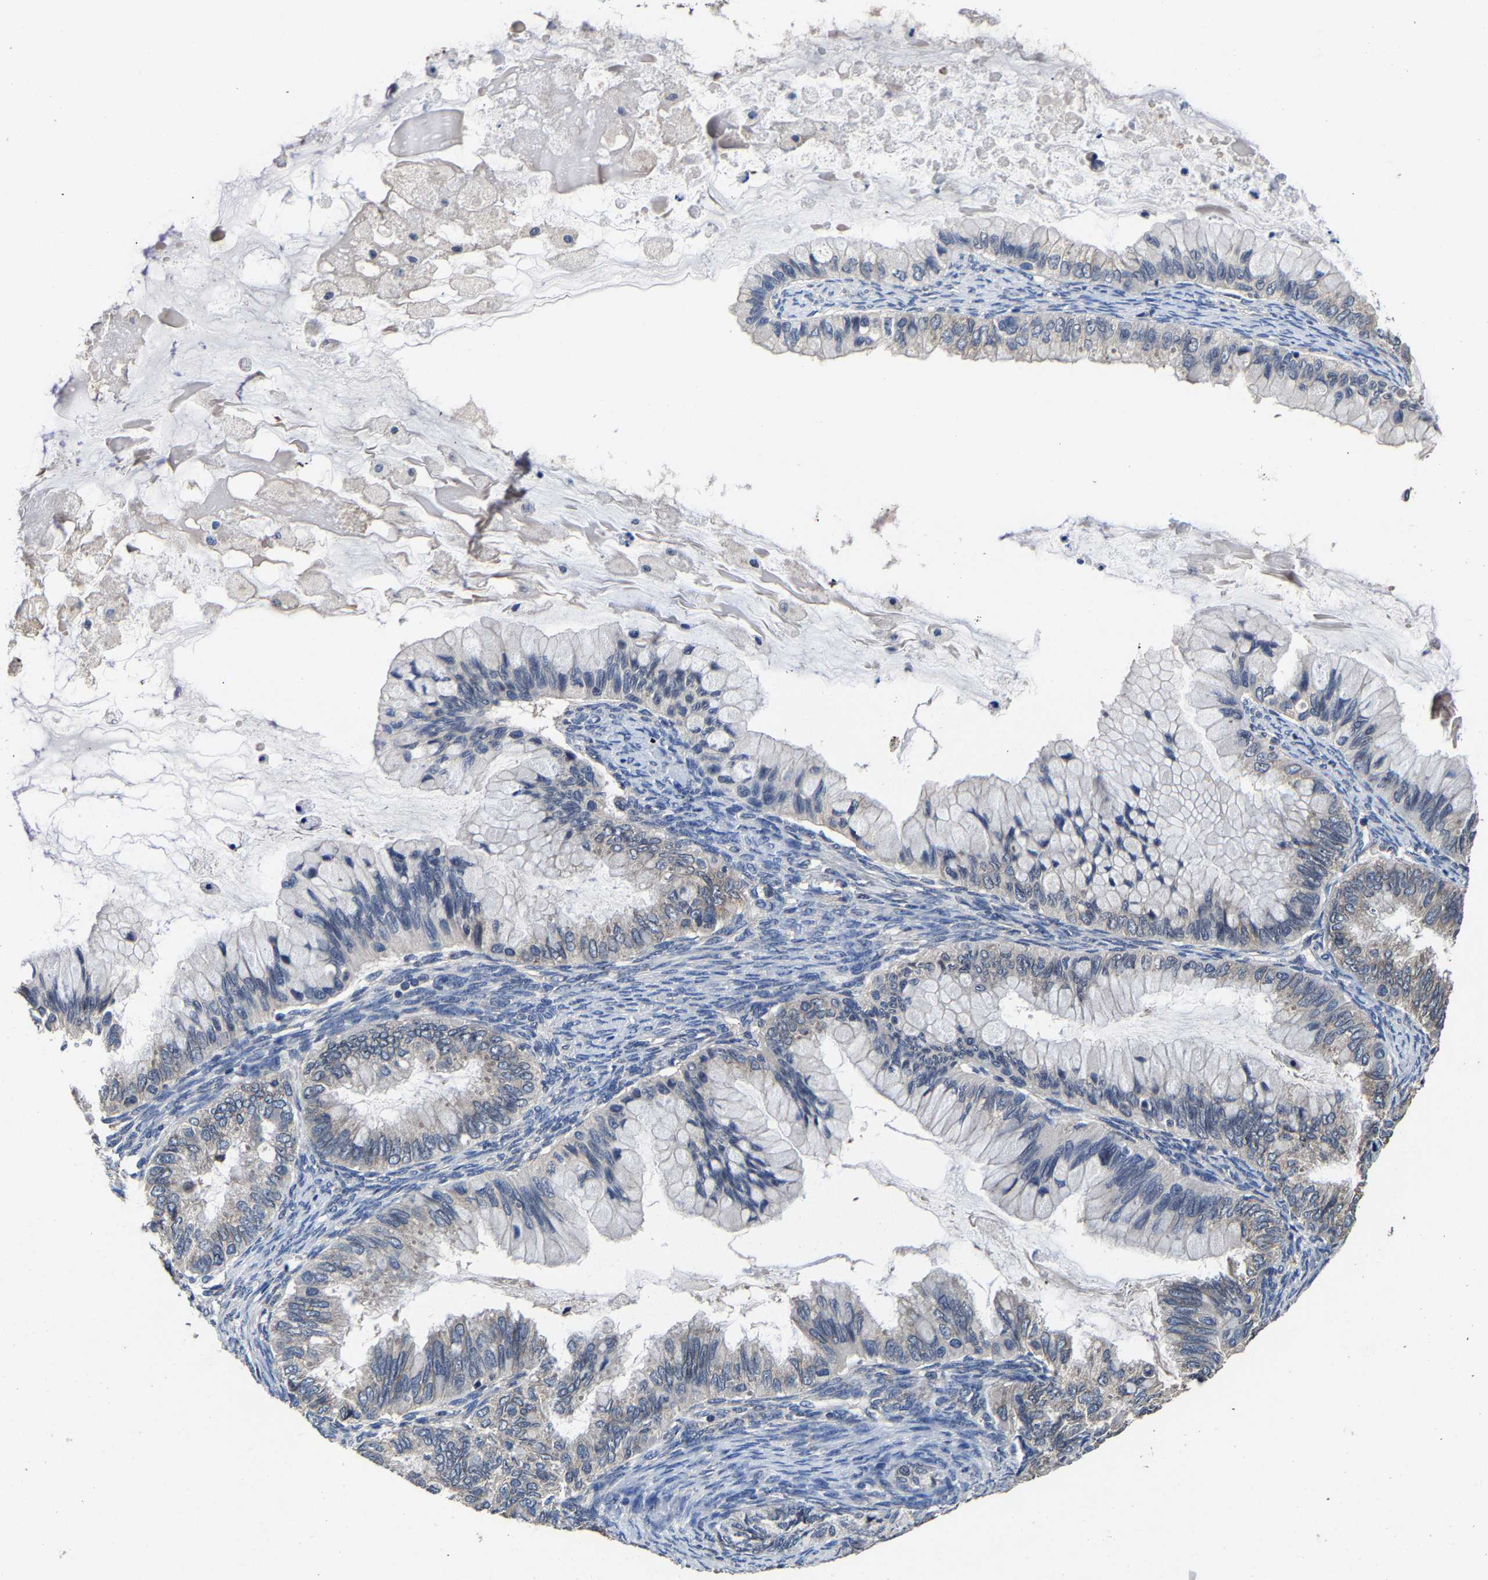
{"staining": {"intensity": "weak", "quantity": "<25%", "location": "cytoplasmic/membranous"}, "tissue": "ovarian cancer", "cell_type": "Tumor cells", "image_type": "cancer", "snomed": [{"axis": "morphology", "description": "Cystadenocarcinoma, mucinous, NOS"}, {"axis": "topography", "description": "Ovary"}], "caption": "Photomicrograph shows no protein expression in tumor cells of ovarian mucinous cystadenocarcinoma tissue.", "gene": "EBAG9", "patient": {"sex": "female", "age": 80}}